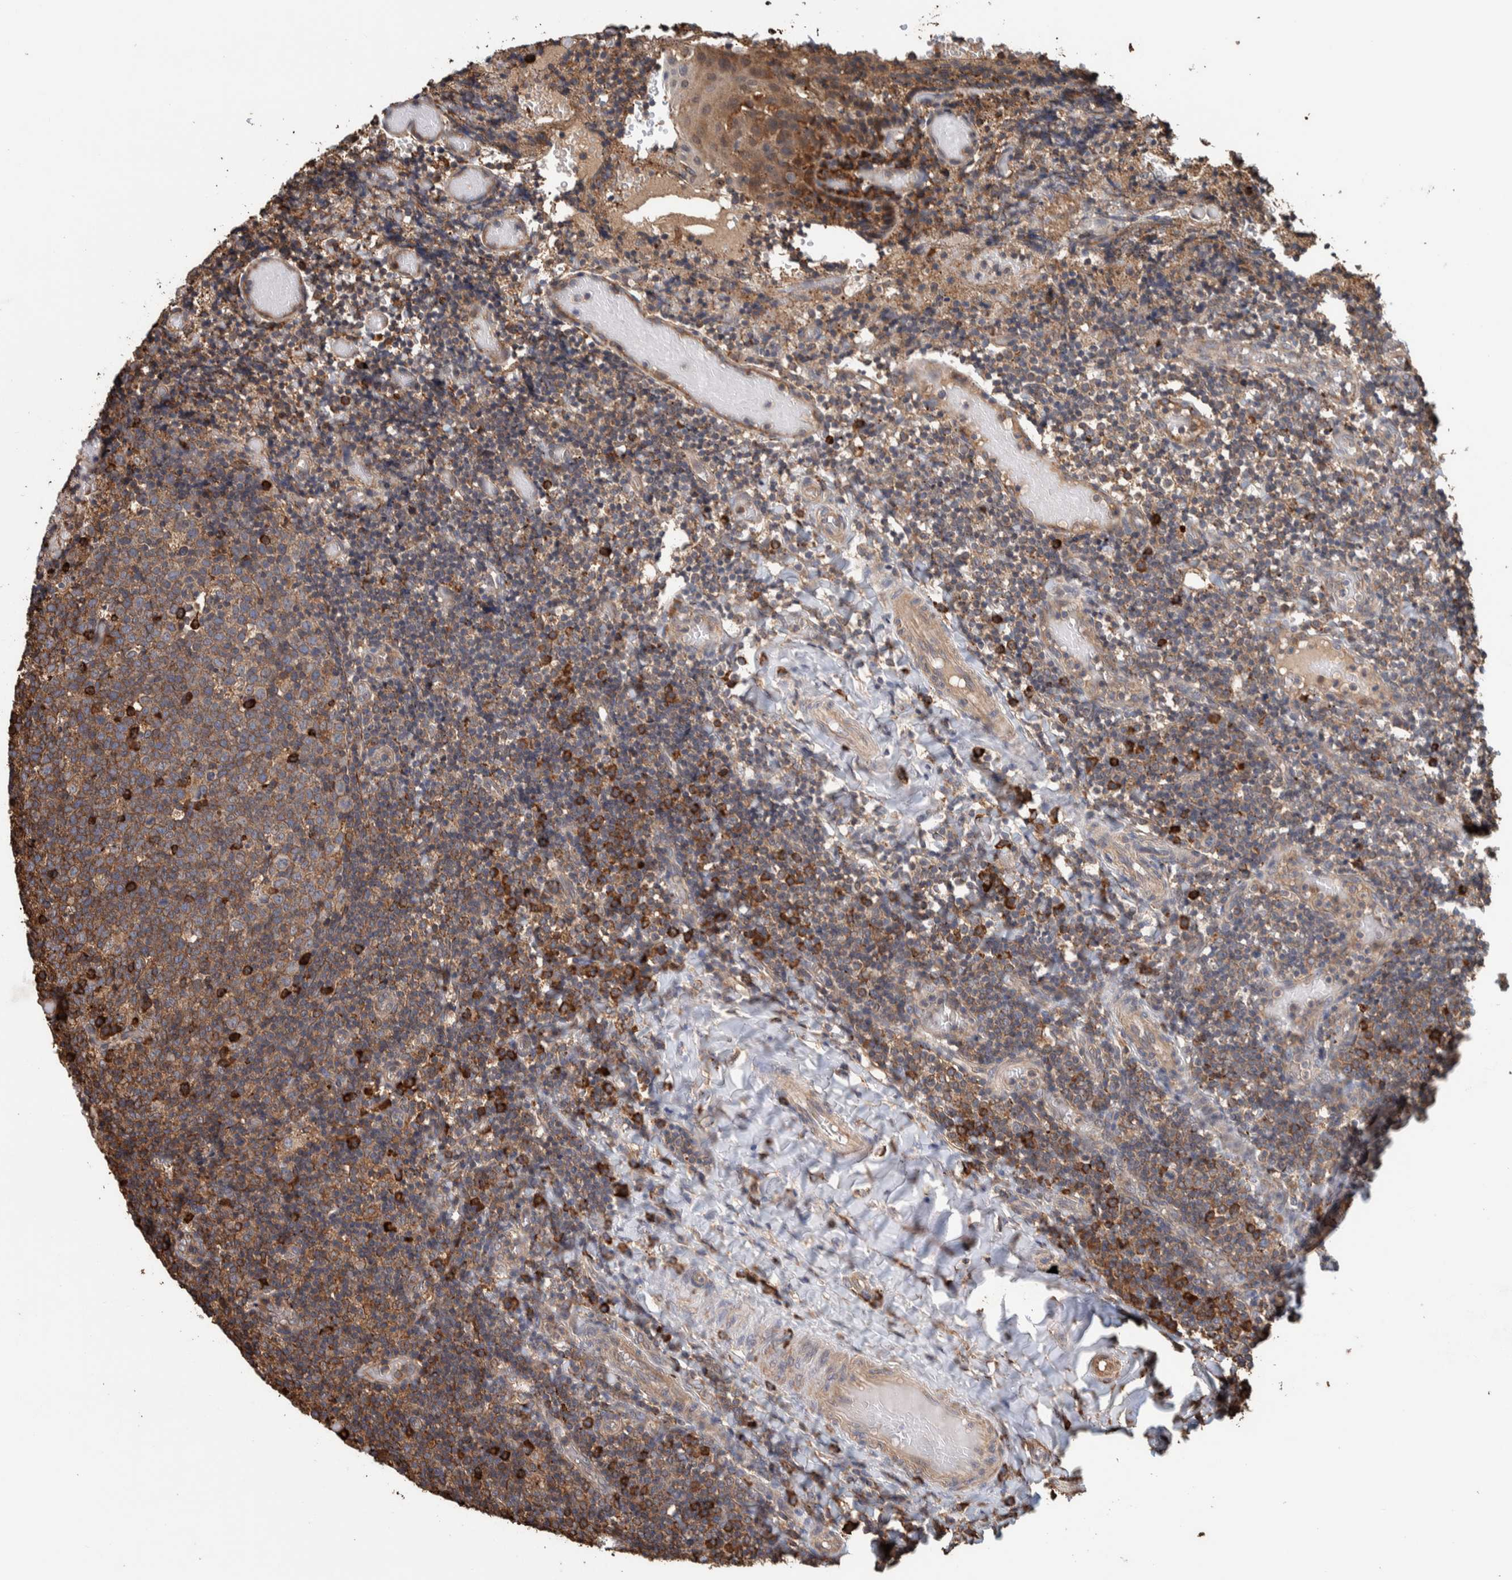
{"staining": {"intensity": "moderate", "quantity": ">75%", "location": "cytoplasmic/membranous"}, "tissue": "tonsil", "cell_type": "Germinal center cells", "image_type": "normal", "snomed": [{"axis": "morphology", "description": "Normal tissue, NOS"}, {"axis": "topography", "description": "Tonsil"}], "caption": "Protein staining of unremarkable tonsil displays moderate cytoplasmic/membranous expression in approximately >75% of germinal center cells.", "gene": "PLA2G3", "patient": {"sex": "female", "age": 19}}